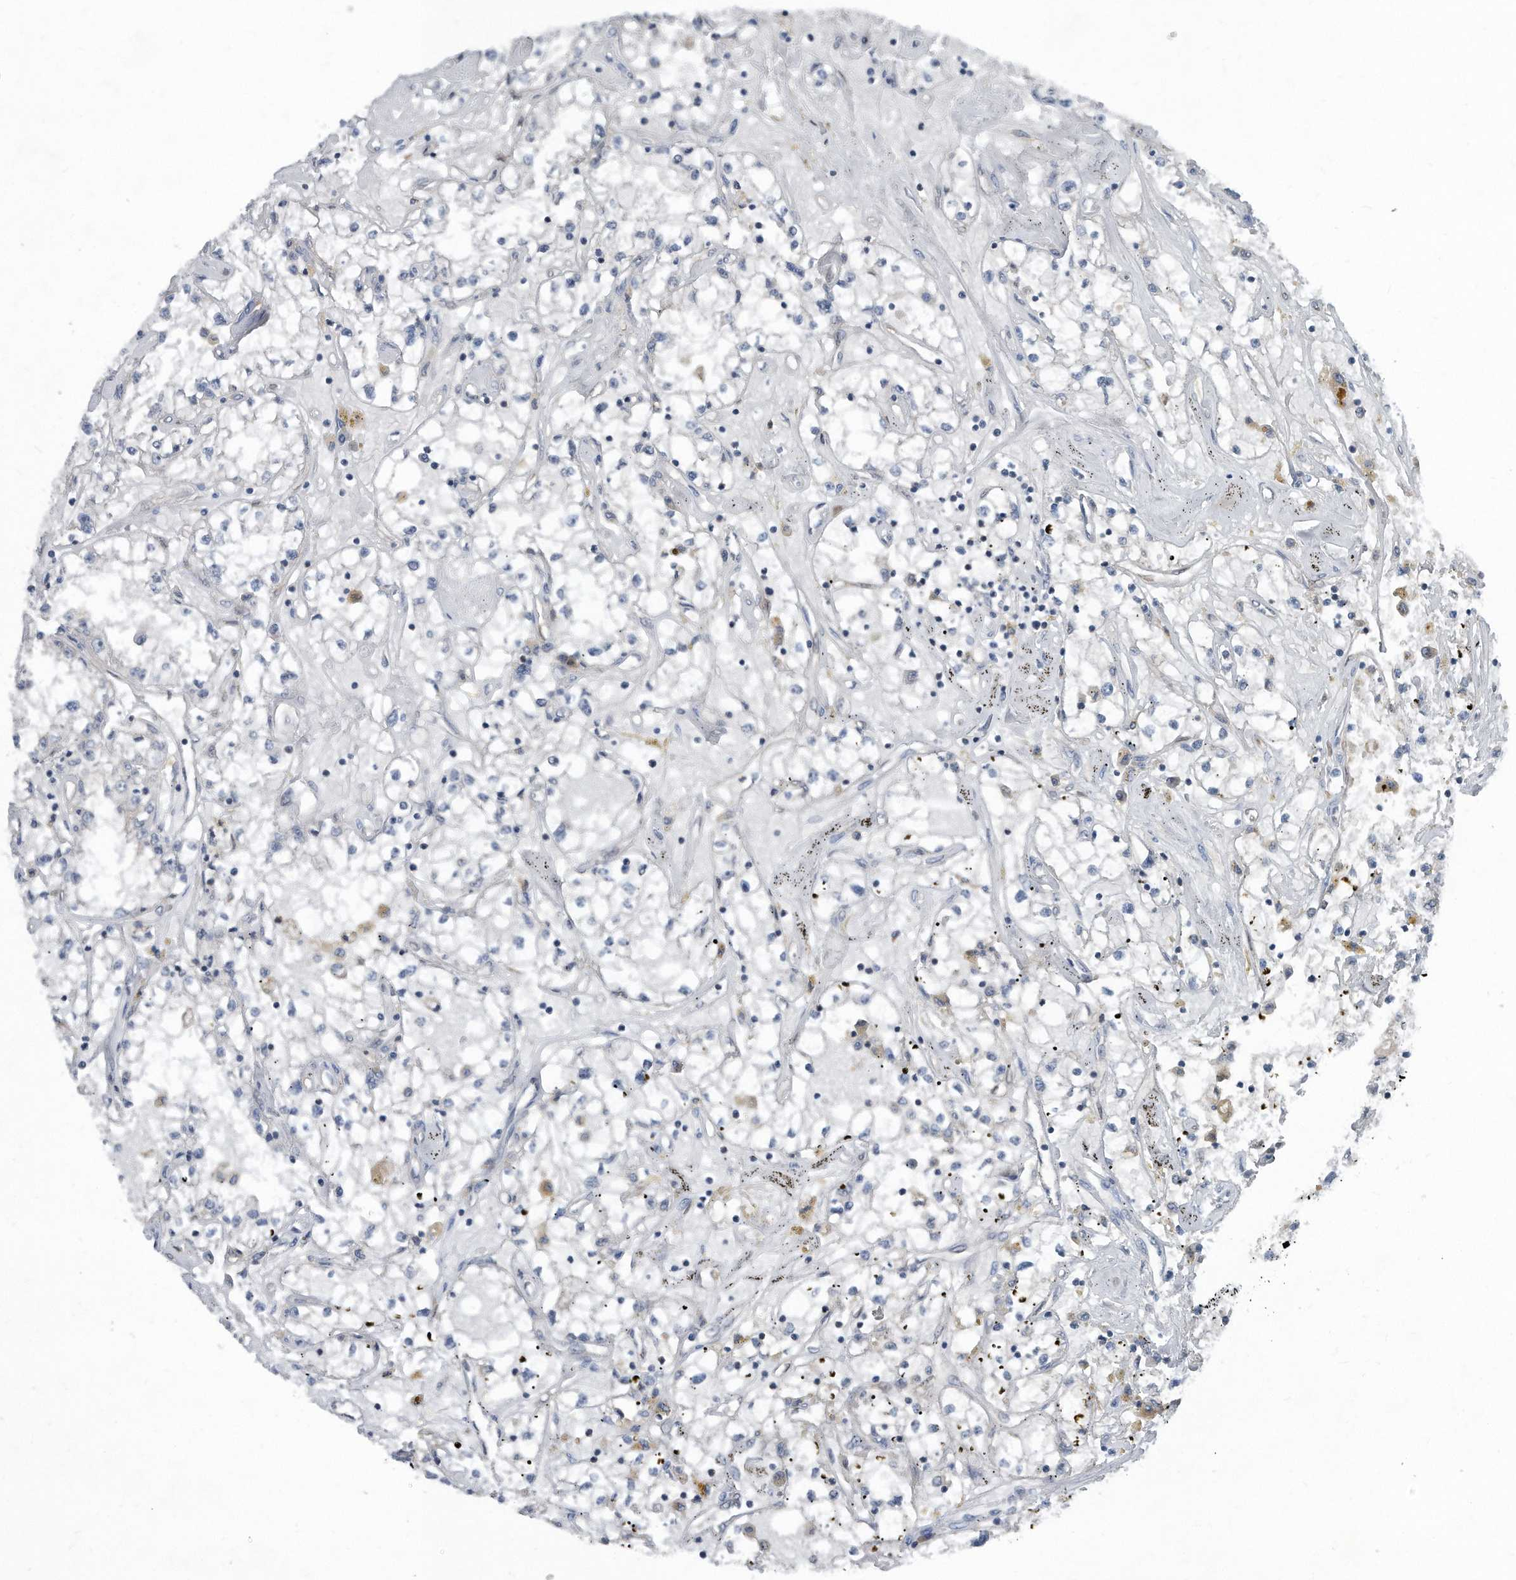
{"staining": {"intensity": "negative", "quantity": "none", "location": "none"}, "tissue": "renal cancer", "cell_type": "Tumor cells", "image_type": "cancer", "snomed": [{"axis": "morphology", "description": "Adenocarcinoma, NOS"}, {"axis": "topography", "description": "Kidney"}], "caption": "High power microscopy micrograph of an immunohistochemistry histopathology image of renal adenocarcinoma, revealing no significant expression in tumor cells.", "gene": "MAP2K6", "patient": {"sex": "male", "age": 56}}